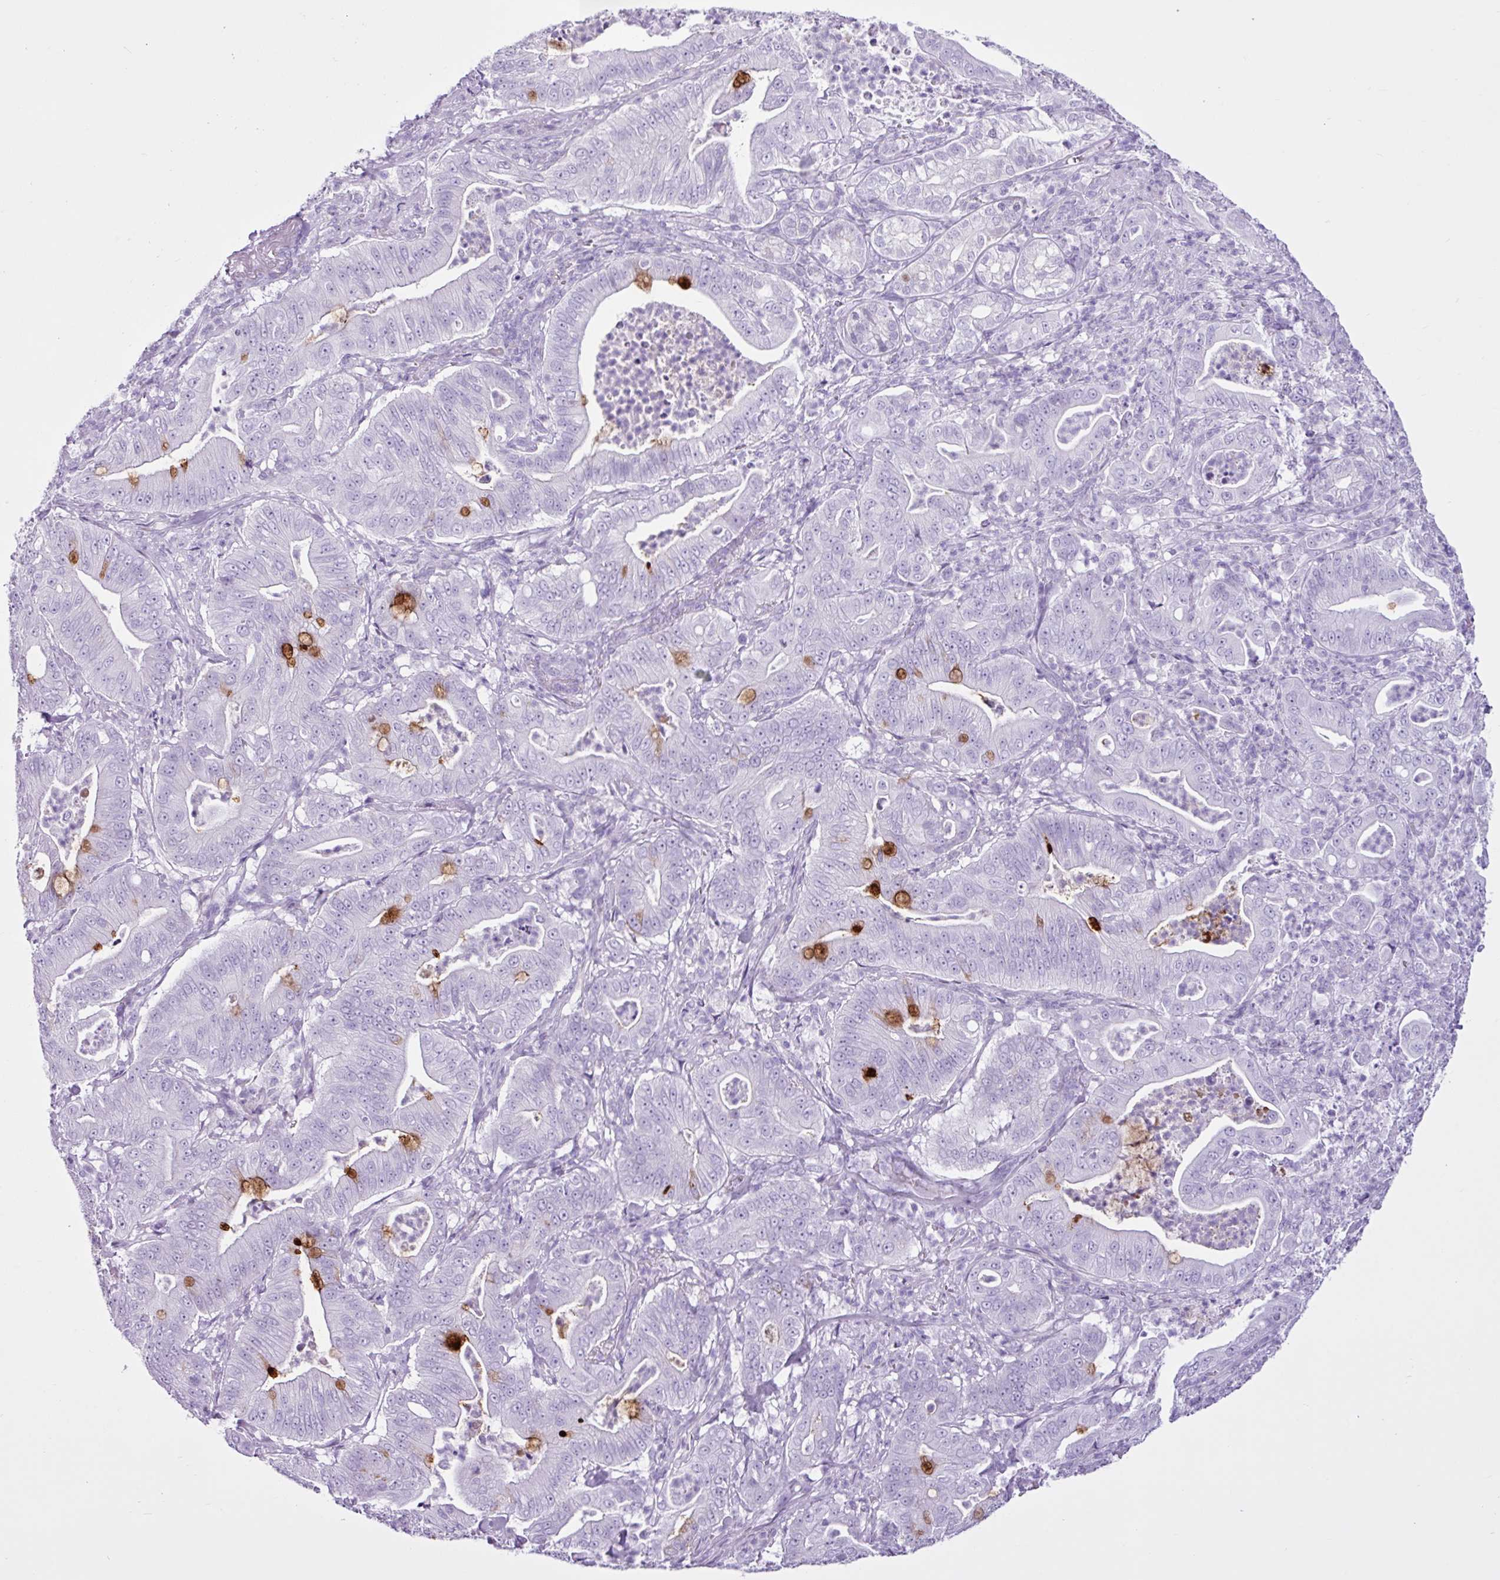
{"staining": {"intensity": "moderate", "quantity": "<25%", "location": "cytoplasmic/membranous"}, "tissue": "pancreatic cancer", "cell_type": "Tumor cells", "image_type": "cancer", "snomed": [{"axis": "morphology", "description": "Adenocarcinoma, NOS"}, {"axis": "topography", "description": "Pancreas"}], "caption": "Immunohistochemical staining of human adenocarcinoma (pancreatic) exhibits moderate cytoplasmic/membranous protein expression in approximately <25% of tumor cells.", "gene": "PGR", "patient": {"sex": "male", "age": 71}}